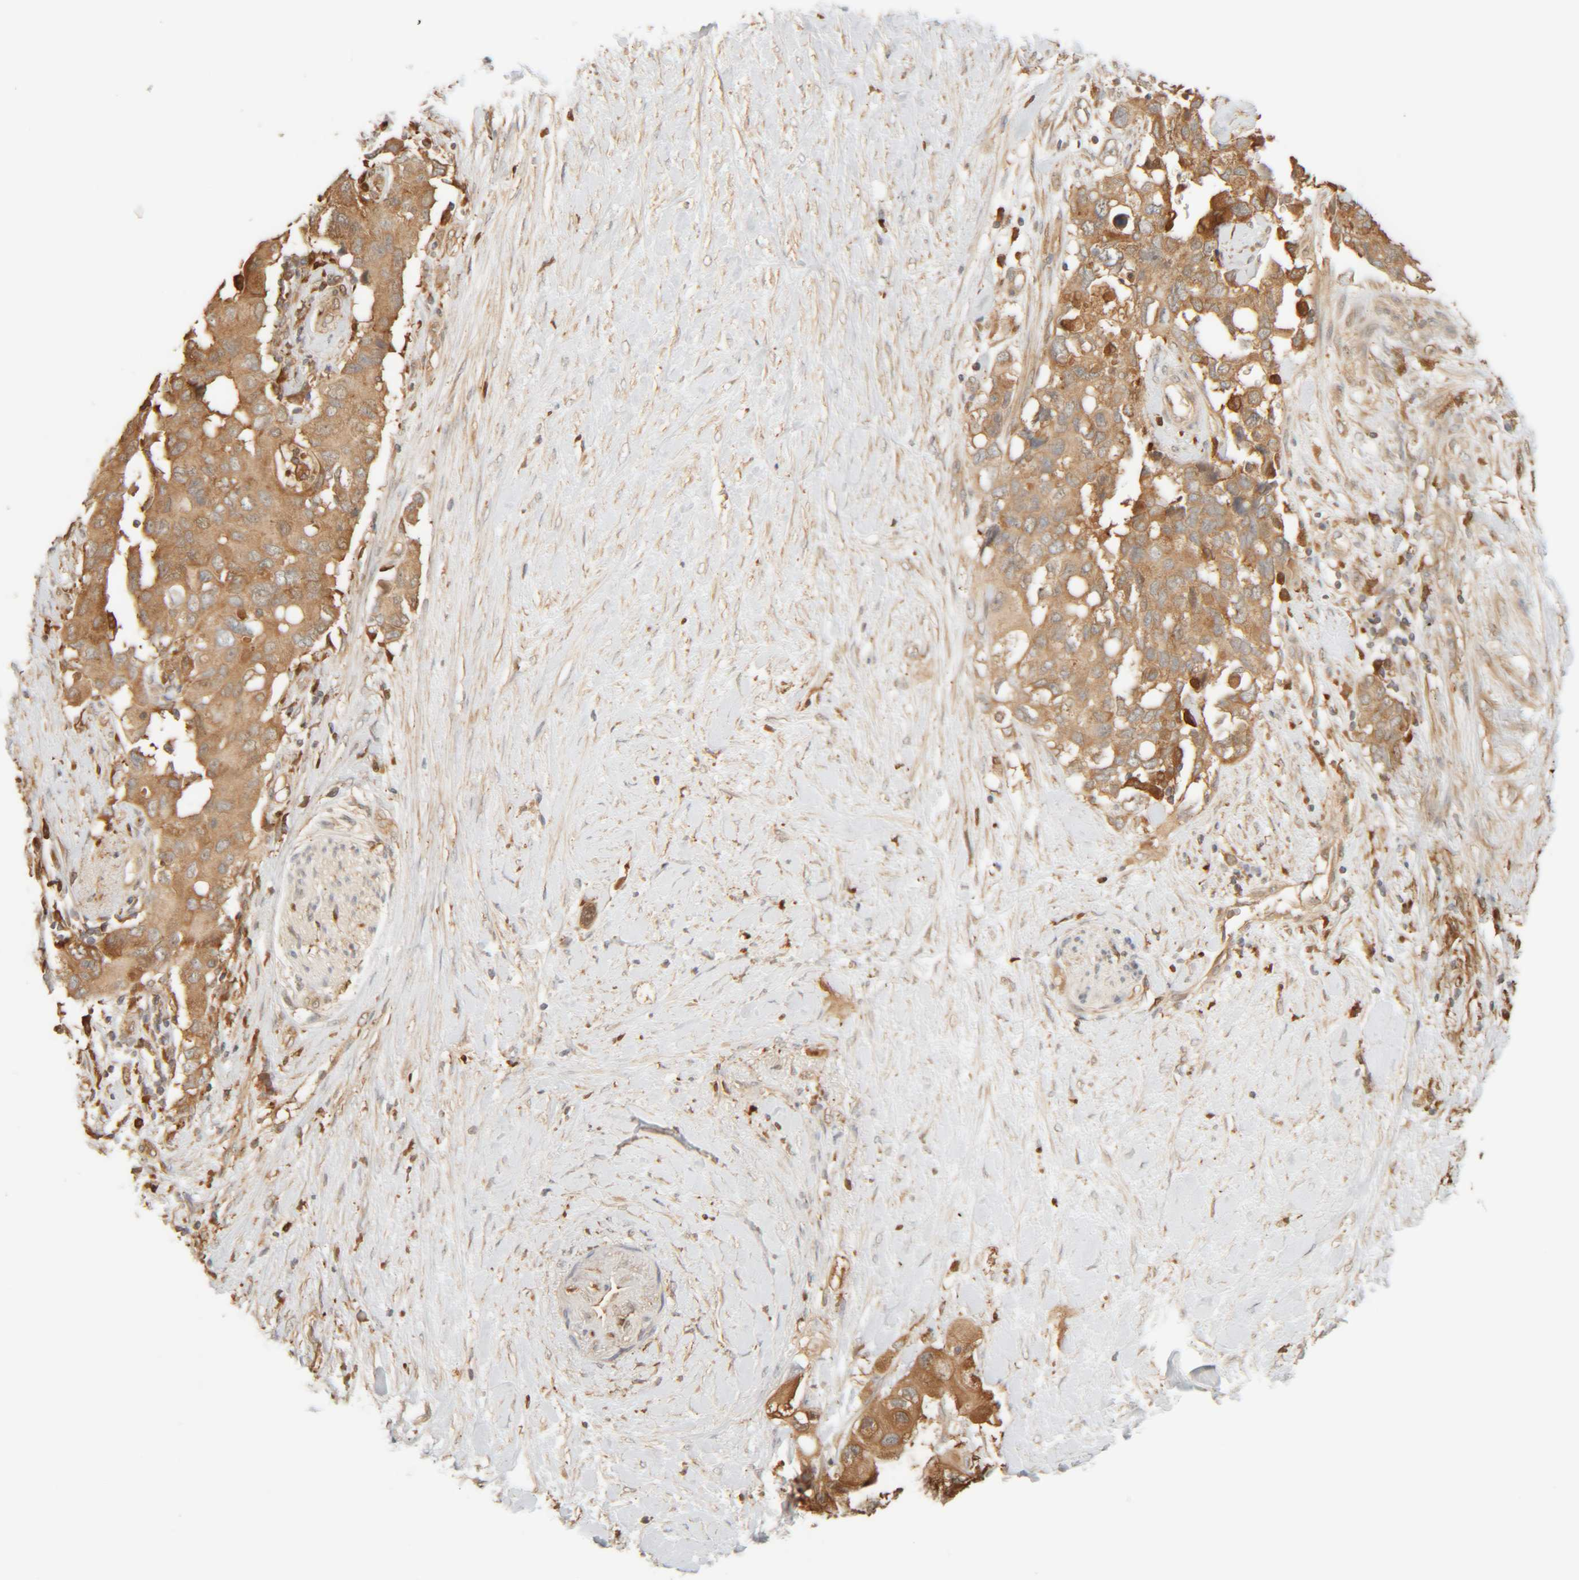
{"staining": {"intensity": "moderate", "quantity": ">75%", "location": "cytoplasmic/membranous"}, "tissue": "pancreatic cancer", "cell_type": "Tumor cells", "image_type": "cancer", "snomed": [{"axis": "morphology", "description": "Adenocarcinoma, NOS"}, {"axis": "topography", "description": "Pancreas"}], "caption": "Protein staining displays moderate cytoplasmic/membranous expression in approximately >75% of tumor cells in pancreatic cancer.", "gene": "TMEM192", "patient": {"sex": "female", "age": 56}}